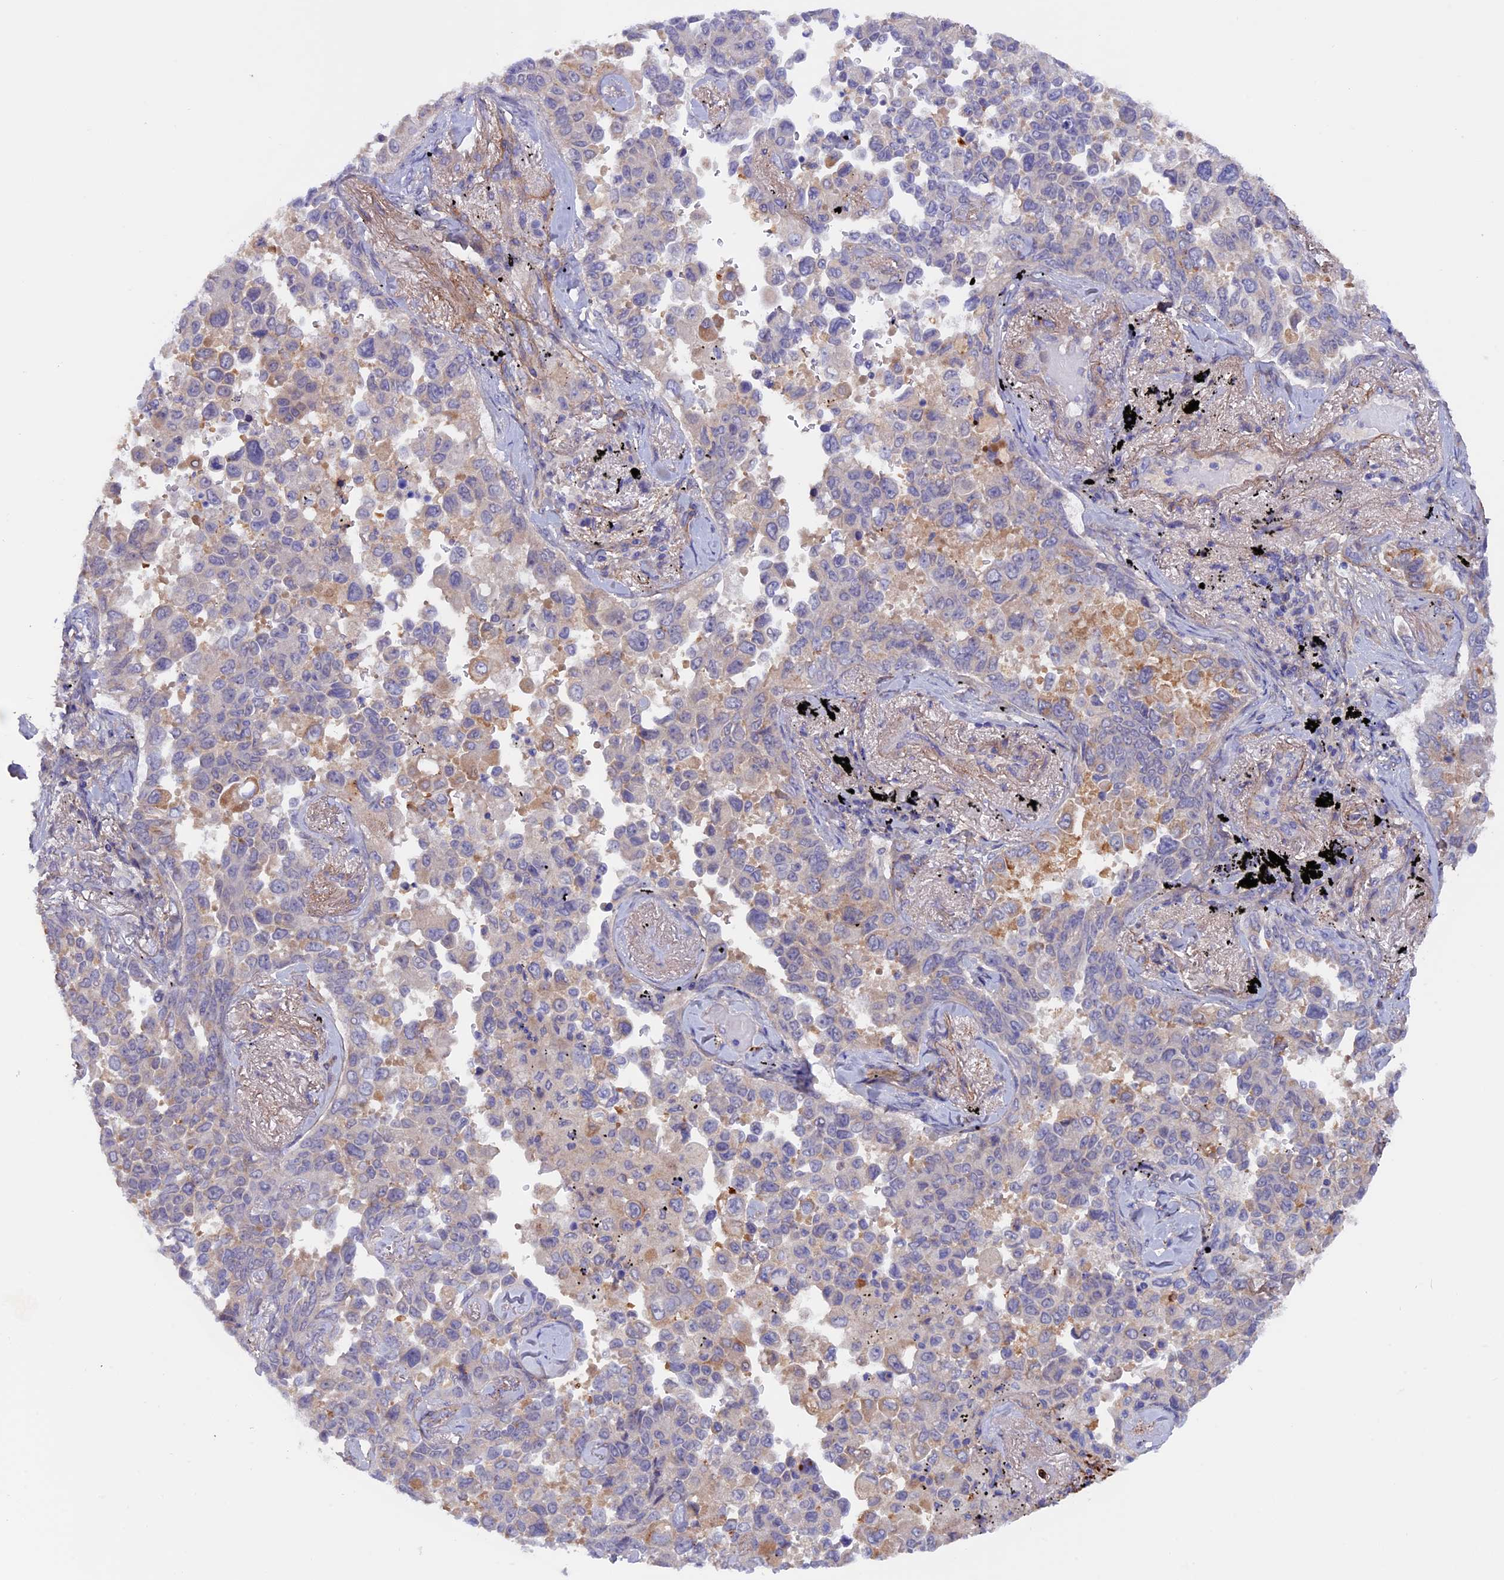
{"staining": {"intensity": "negative", "quantity": "none", "location": "none"}, "tissue": "lung cancer", "cell_type": "Tumor cells", "image_type": "cancer", "snomed": [{"axis": "morphology", "description": "Adenocarcinoma, NOS"}, {"axis": "topography", "description": "Lung"}], "caption": "Tumor cells are negative for protein expression in human lung cancer (adenocarcinoma).", "gene": "COL4A3", "patient": {"sex": "female", "age": 67}}